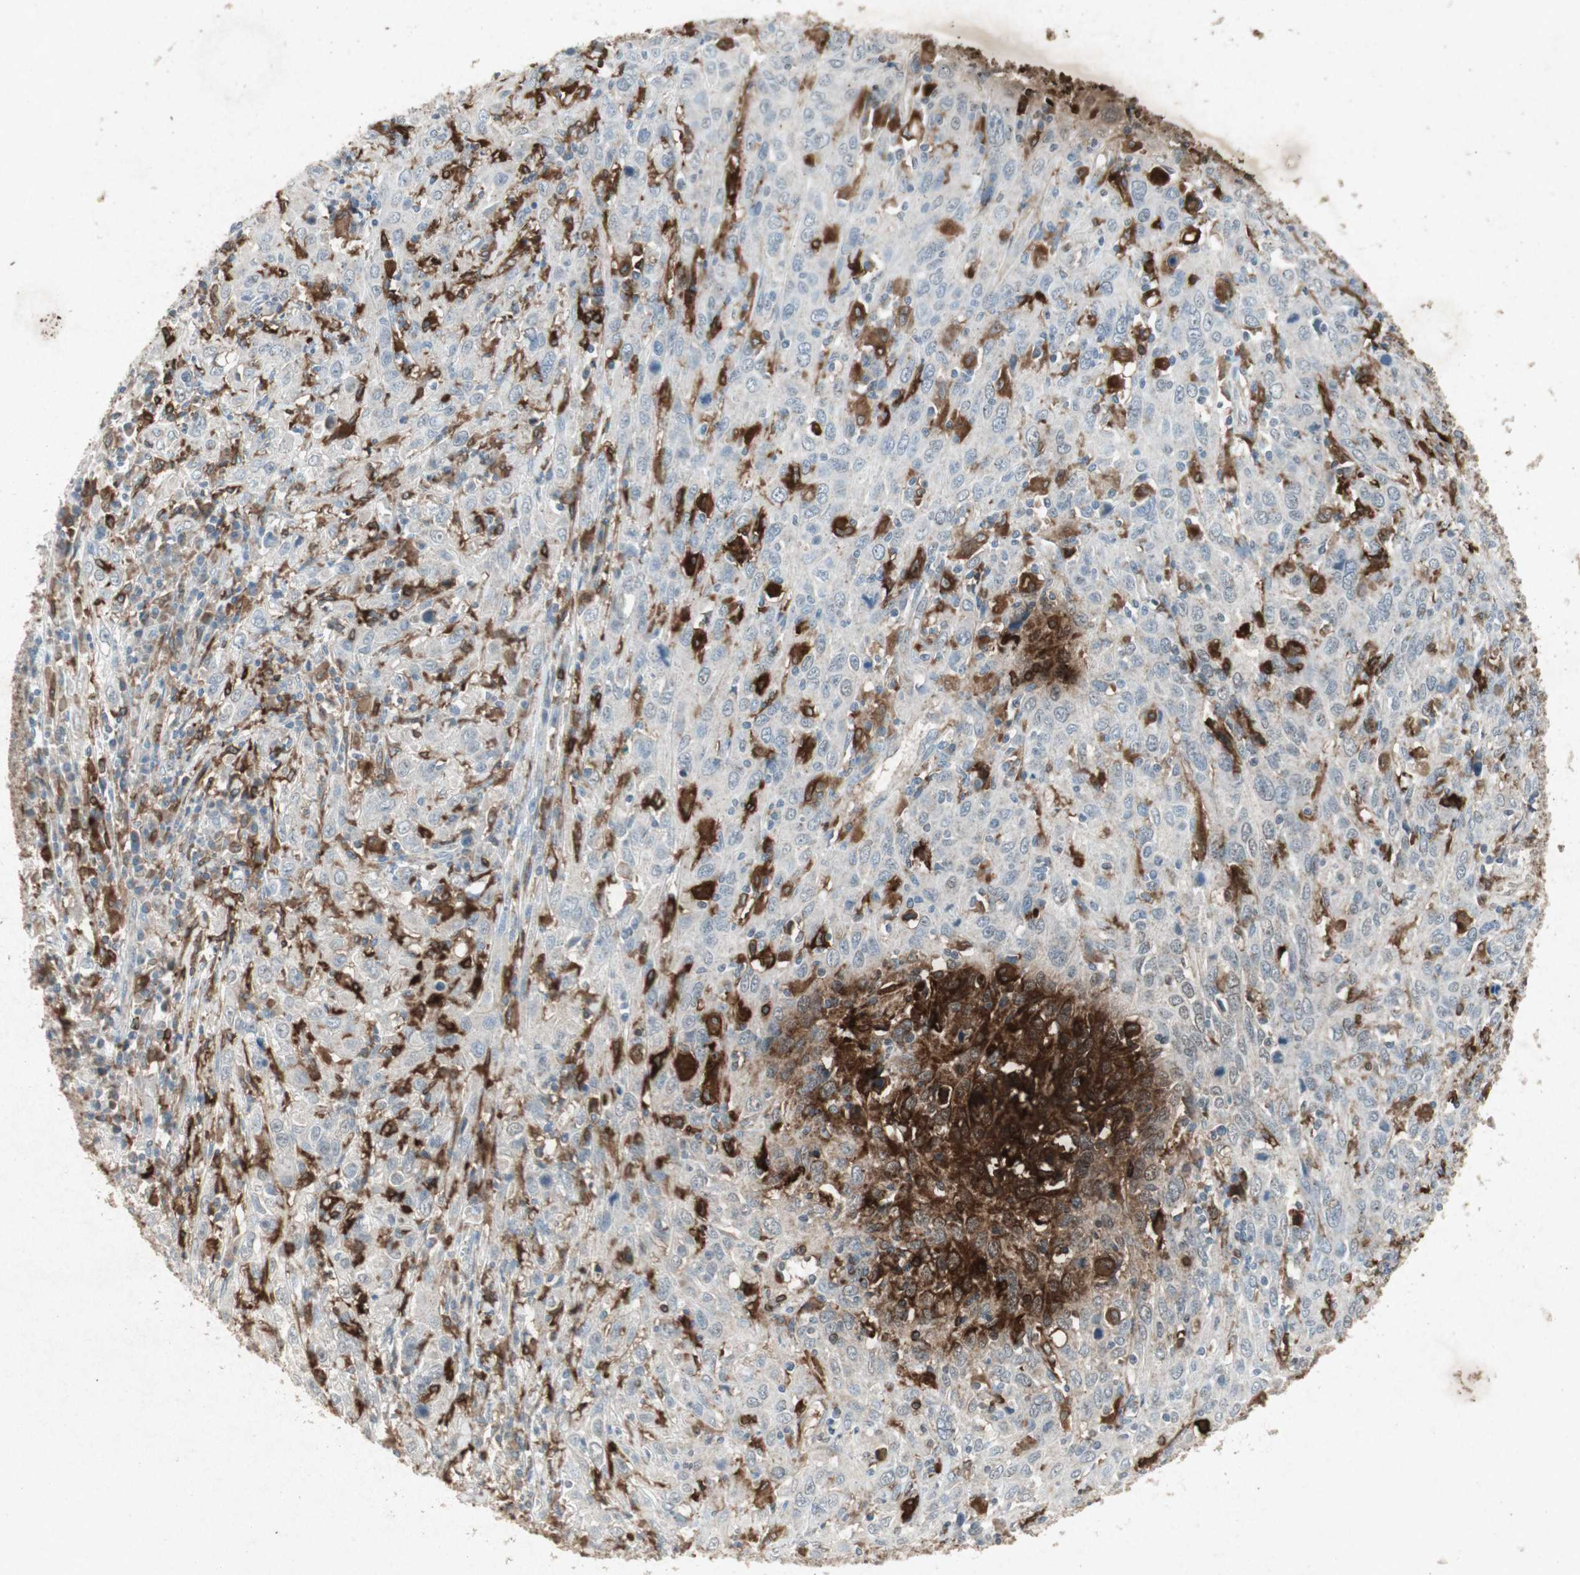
{"staining": {"intensity": "weak", "quantity": "<25%", "location": "cytoplasmic/membranous,nuclear"}, "tissue": "cervical cancer", "cell_type": "Tumor cells", "image_type": "cancer", "snomed": [{"axis": "morphology", "description": "Squamous cell carcinoma, NOS"}, {"axis": "topography", "description": "Cervix"}], "caption": "This is a histopathology image of immunohistochemistry (IHC) staining of cervical squamous cell carcinoma, which shows no expression in tumor cells.", "gene": "TYROBP", "patient": {"sex": "female", "age": 46}}